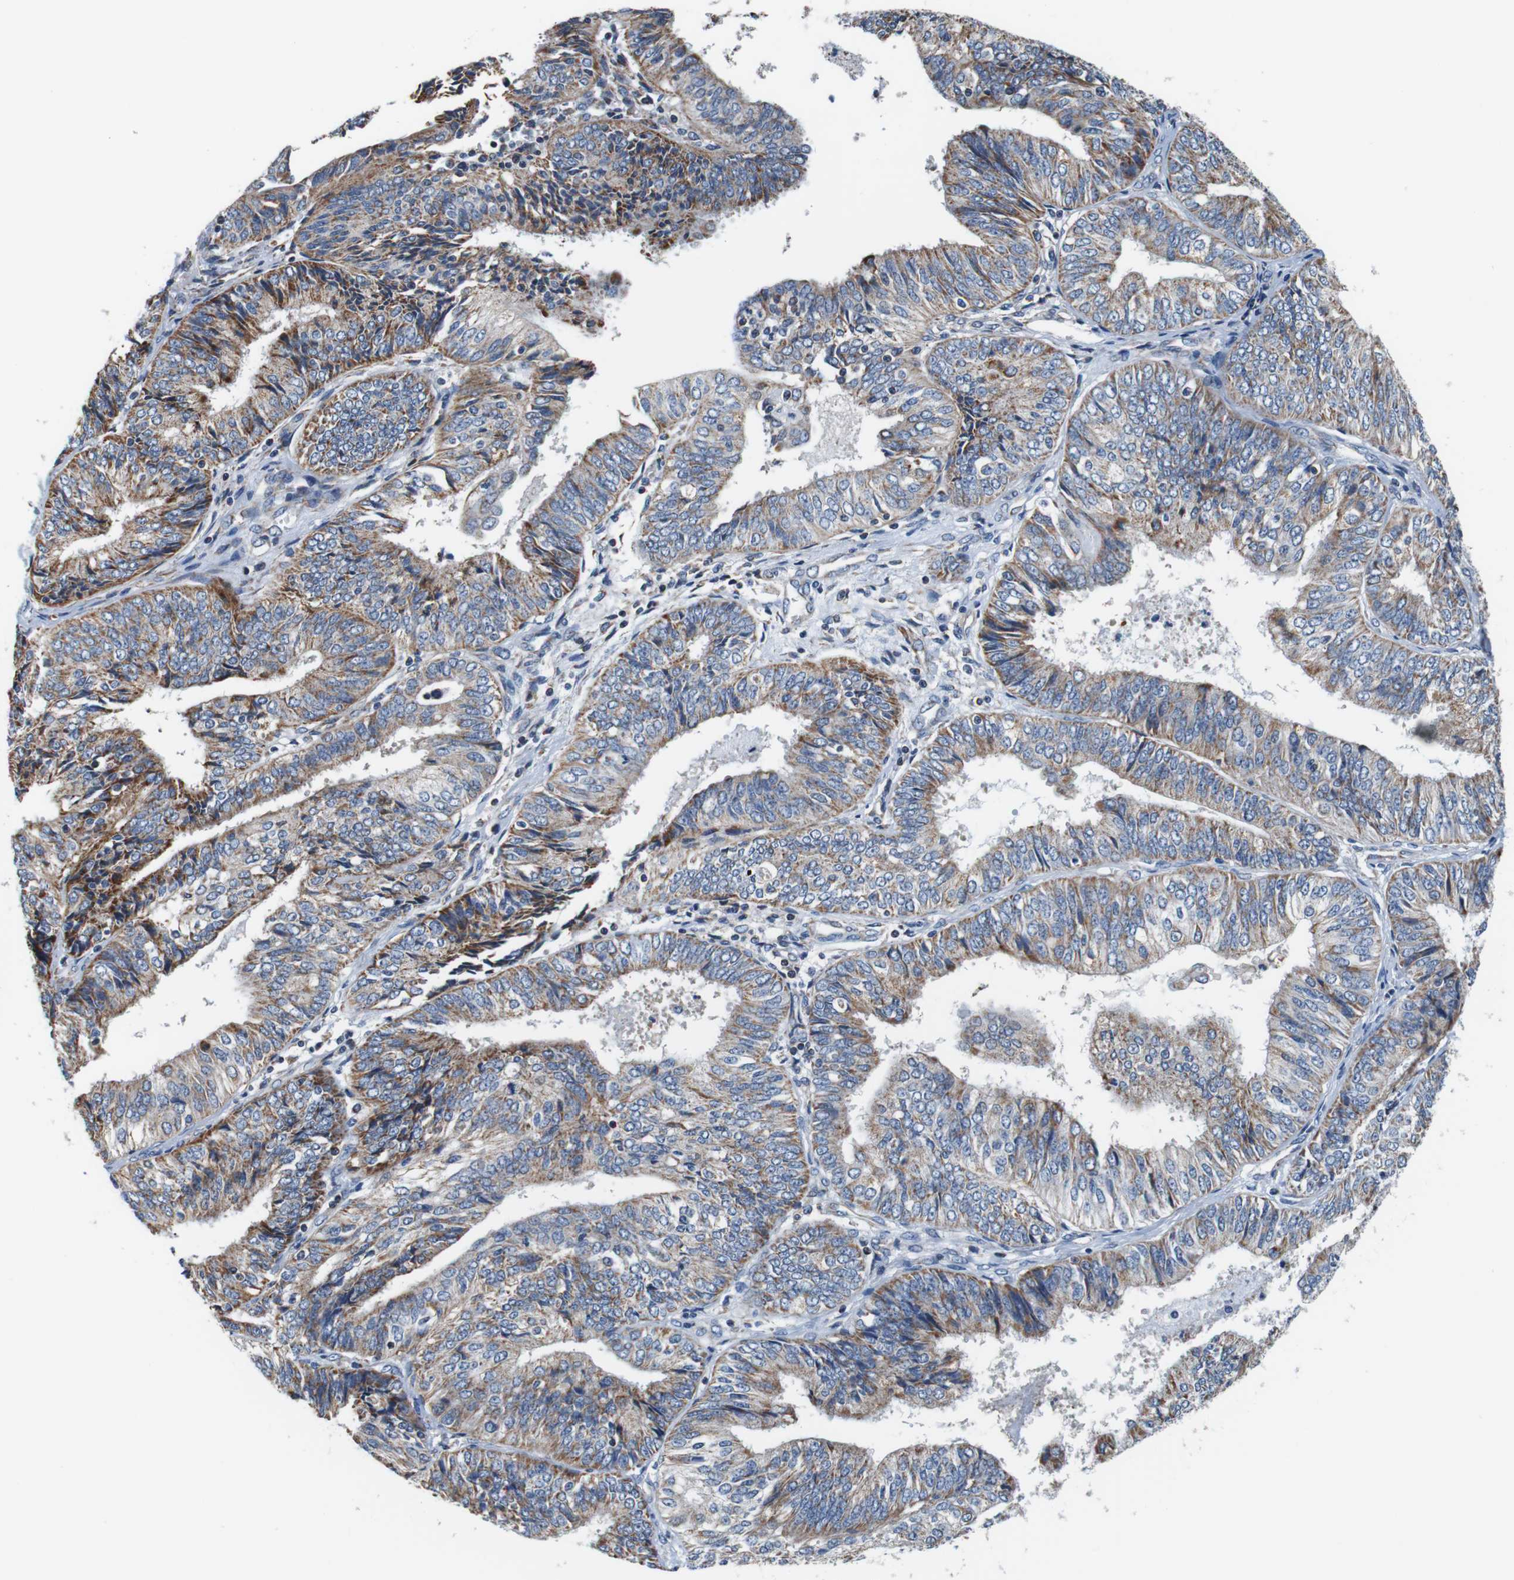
{"staining": {"intensity": "moderate", "quantity": ">75%", "location": "cytoplasmic/membranous"}, "tissue": "endometrial cancer", "cell_type": "Tumor cells", "image_type": "cancer", "snomed": [{"axis": "morphology", "description": "Adenocarcinoma, NOS"}, {"axis": "topography", "description": "Endometrium"}], "caption": "Approximately >75% of tumor cells in human endometrial adenocarcinoma show moderate cytoplasmic/membranous protein staining as visualized by brown immunohistochemical staining.", "gene": "LRP4", "patient": {"sex": "female", "age": 58}}